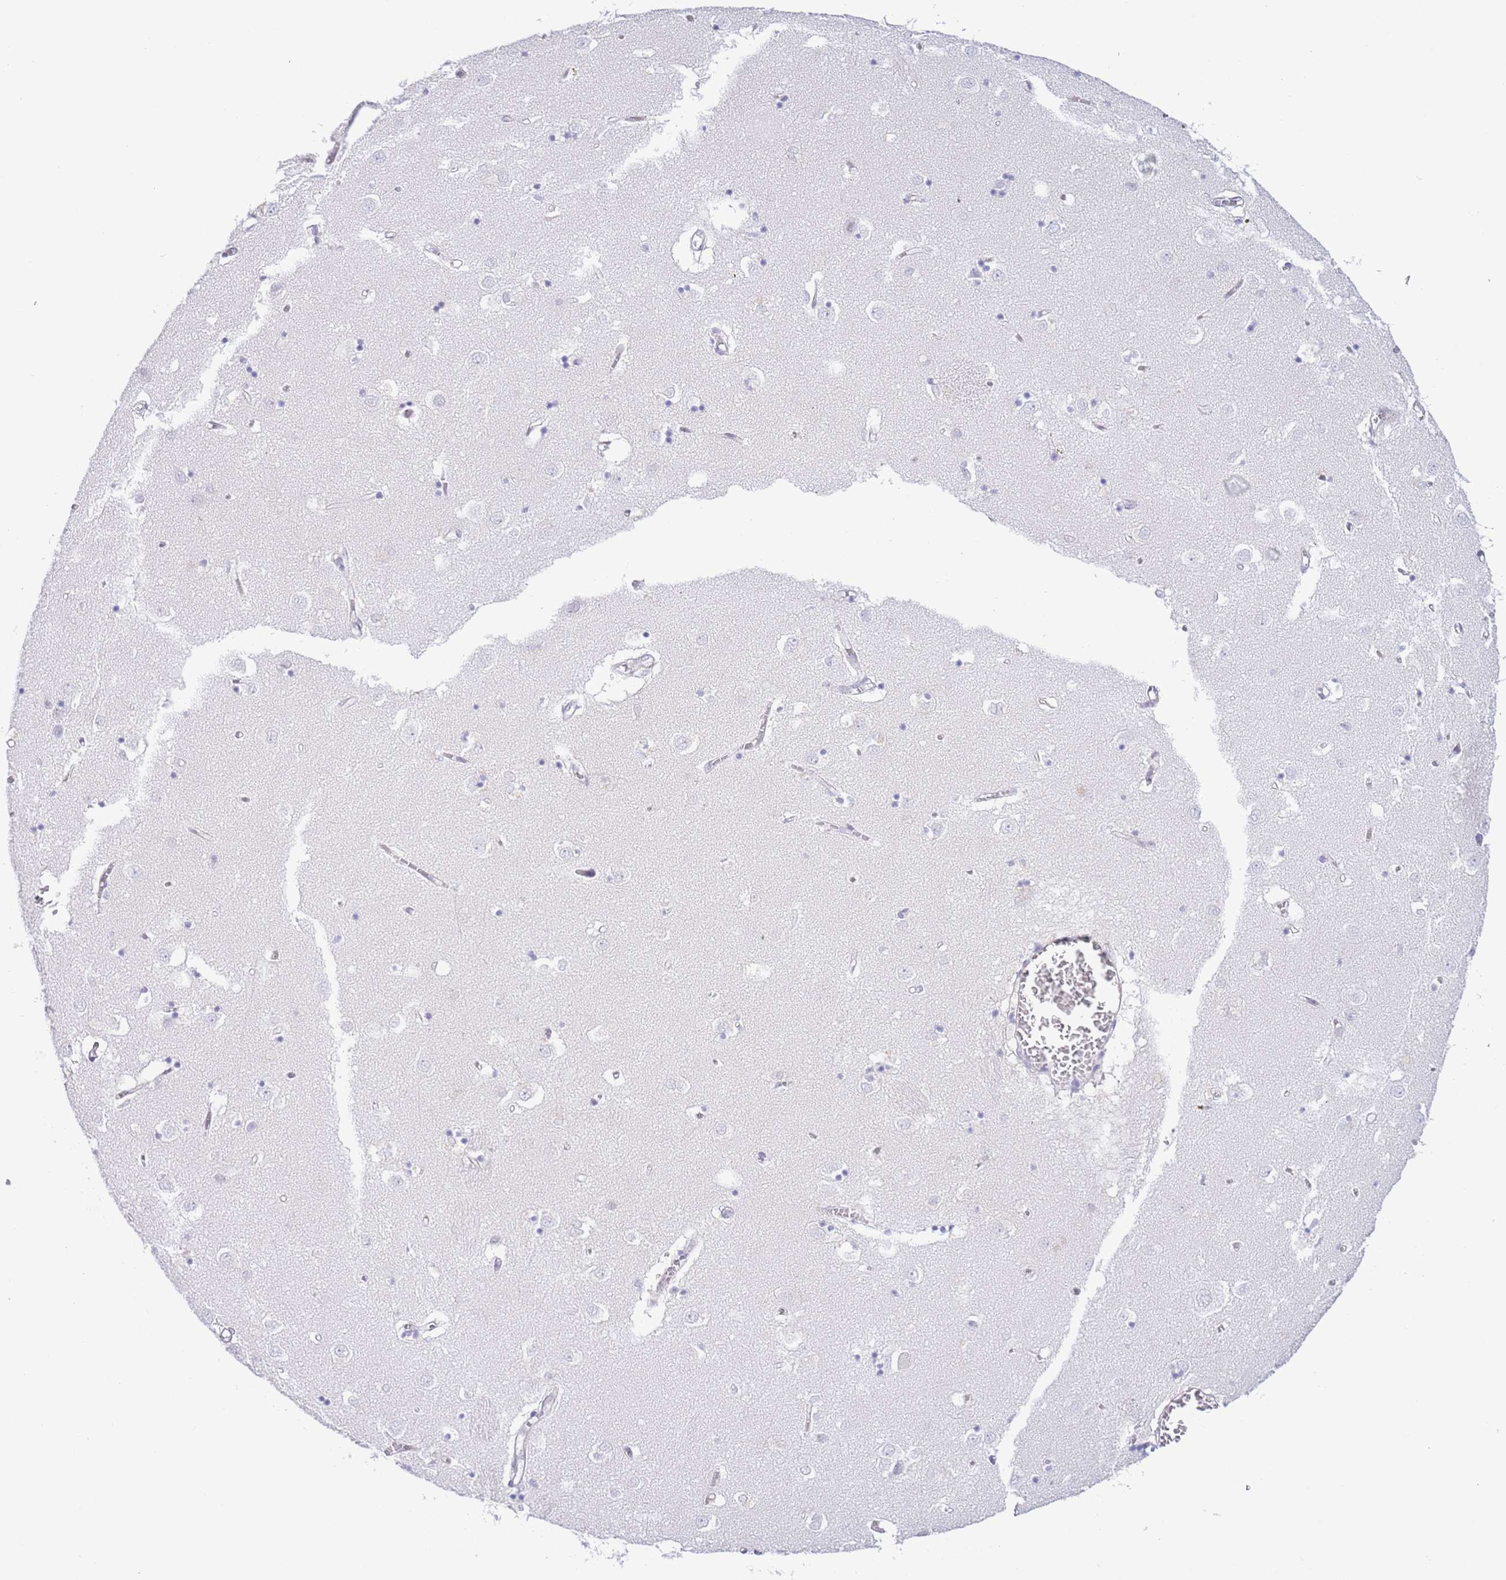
{"staining": {"intensity": "negative", "quantity": "none", "location": "none"}, "tissue": "caudate", "cell_type": "Glial cells", "image_type": "normal", "snomed": [{"axis": "morphology", "description": "Normal tissue, NOS"}, {"axis": "topography", "description": "Lateral ventricle wall"}], "caption": "IHC of unremarkable human caudate exhibits no positivity in glial cells. Brightfield microscopy of immunohistochemistry (IHC) stained with DAB (3,3'-diaminobenzidine) (brown) and hematoxylin (blue), captured at high magnification.", "gene": "EBPL", "patient": {"sex": "male", "age": 70}}